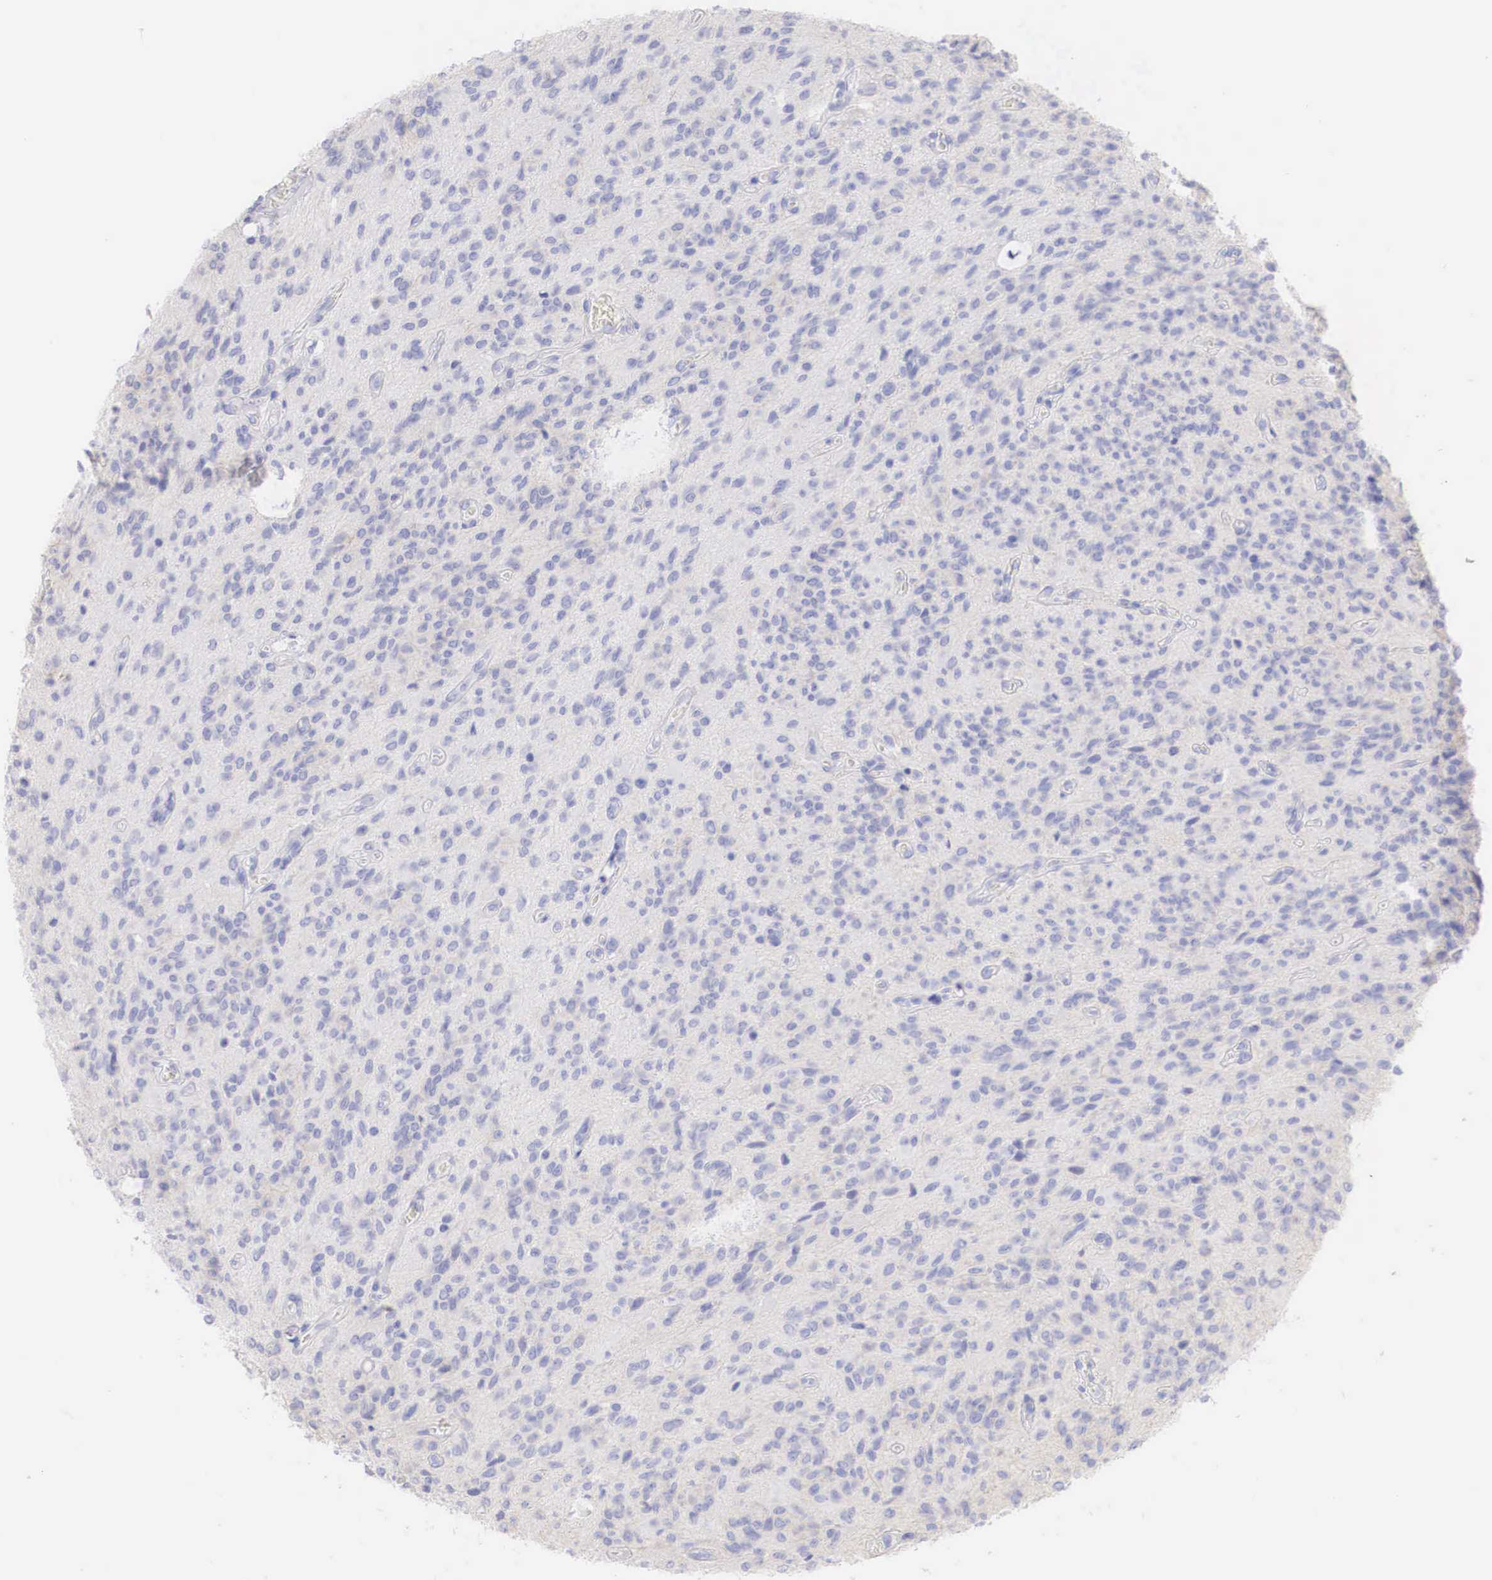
{"staining": {"intensity": "negative", "quantity": "none", "location": "none"}, "tissue": "glioma", "cell_type": "Tumor cells", "image_type": "cancer", "snomed": [{"axis": "morphology", "description": "Glioma, malignant, Low grade"}, {"axis": "topography", "description": "Brain"}], "caption": "Photomicrograph shows no significant protein staining in tumor cells of glioma. The staining was performed using DAB (3,3'-diaminobenzidine) to visualize the protein expression in brown, while the nuclei were stained in blue with hematoxylin (Magnification: 20x).", "gene": "ERBB2", "patient": {"sex": "female", "age": 15}}